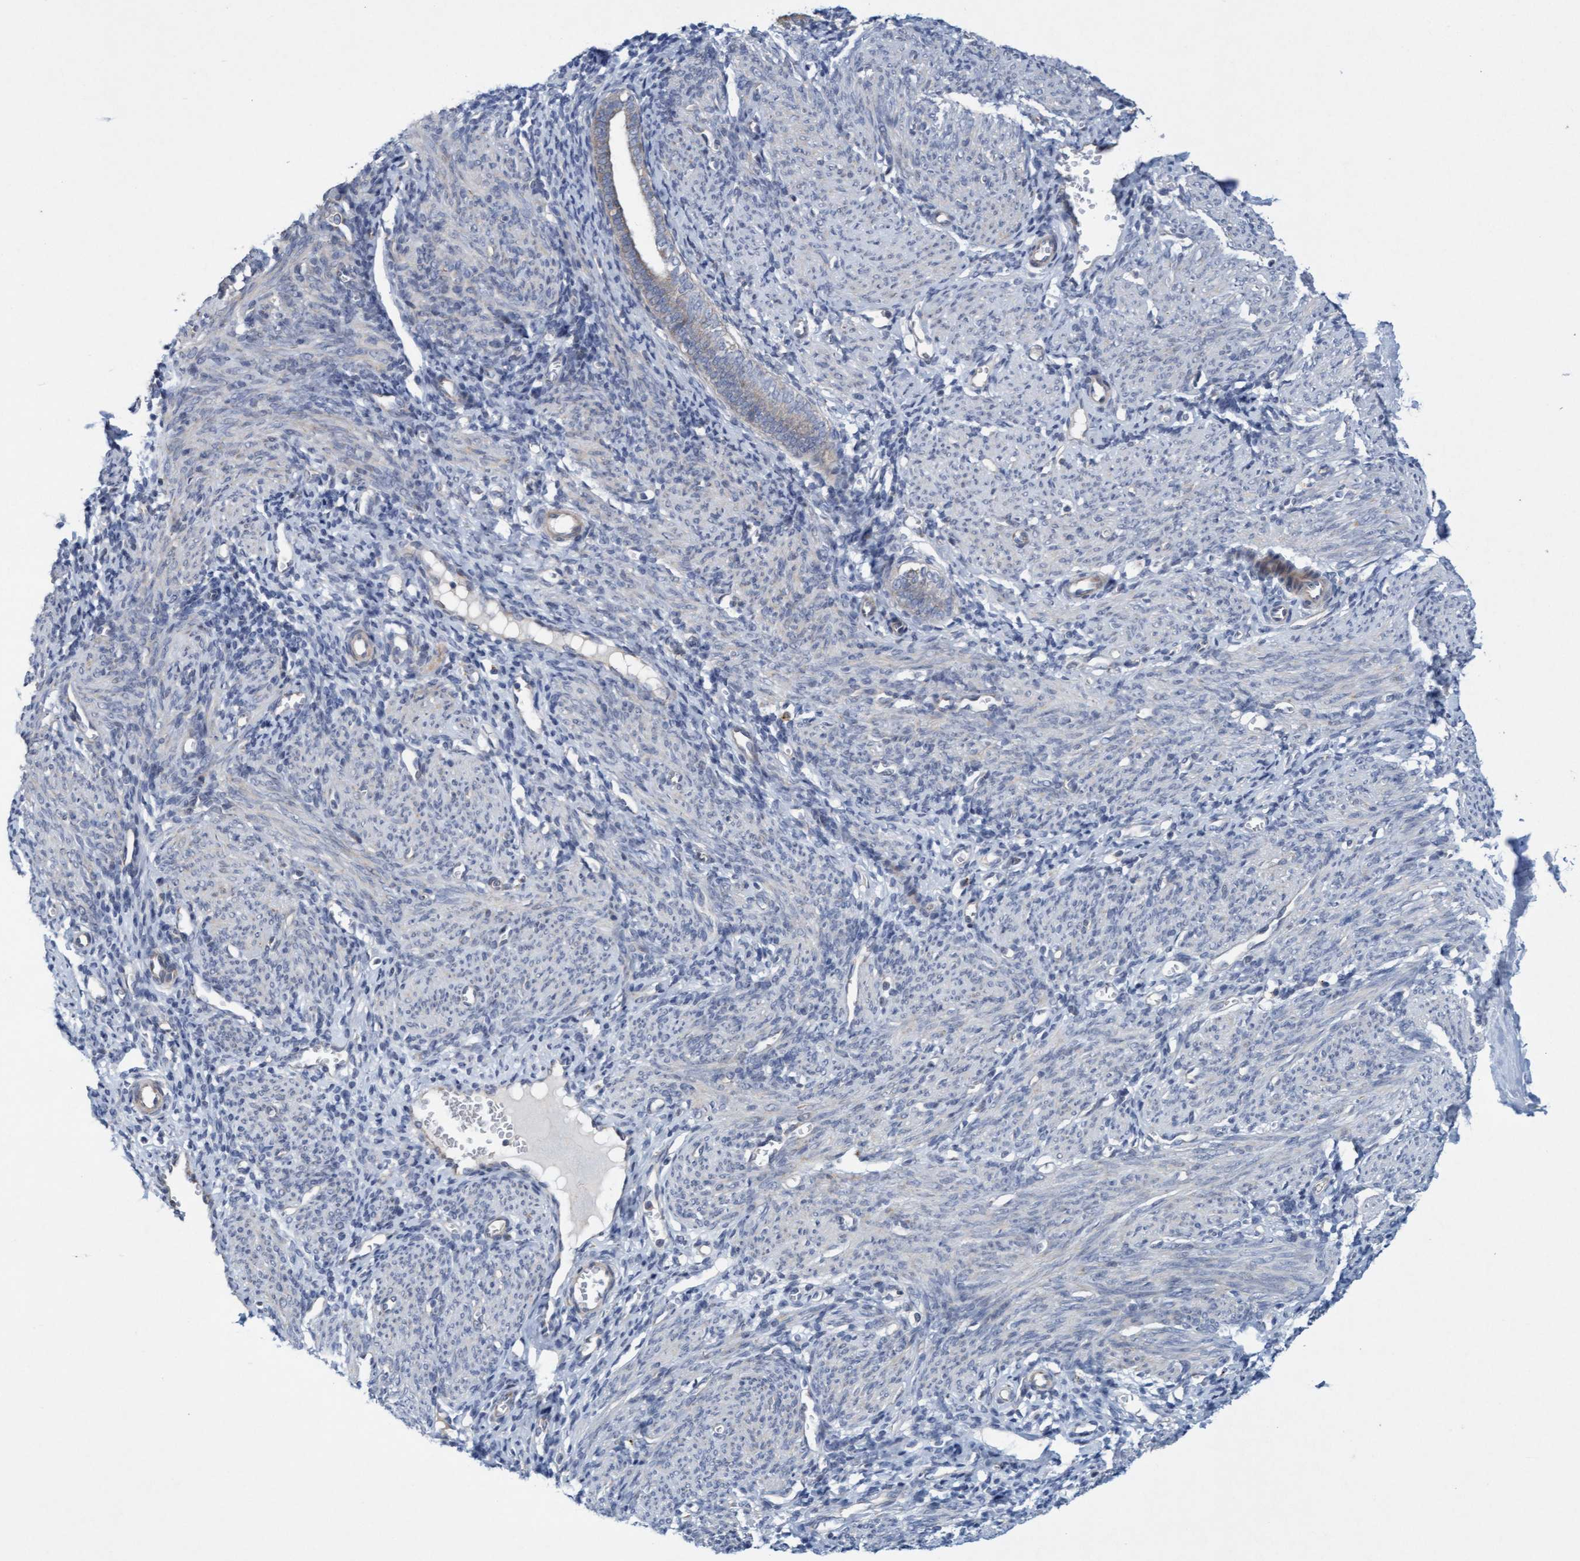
{"staining": {"intensity": "negative", "quantity": "none", "location": "none"}, "tissue": "endometrium", "cell_type": "Cells in endometrial stroma", "image_type": "normal", "snomed": [{"axis": "morphology", "description": "Normal tissue, NOS"}, {"axis": "morphology", "description": "Adenocarcinoma, NOS"}, {"axis": "topography", "description": "Endometrium"}], "caption": "Image shows no protein staining in cells in endometrial stroma of normal endometrium. The staining was performed using DAB (3,3'-diaminobenzidine) to visualize the protein expression in brown, while the nuclei were stained in blue with hematoxylin (Magnification: 20x).", "gene": "DDHD2", "patient": {"sex": "female", "age": 57}}